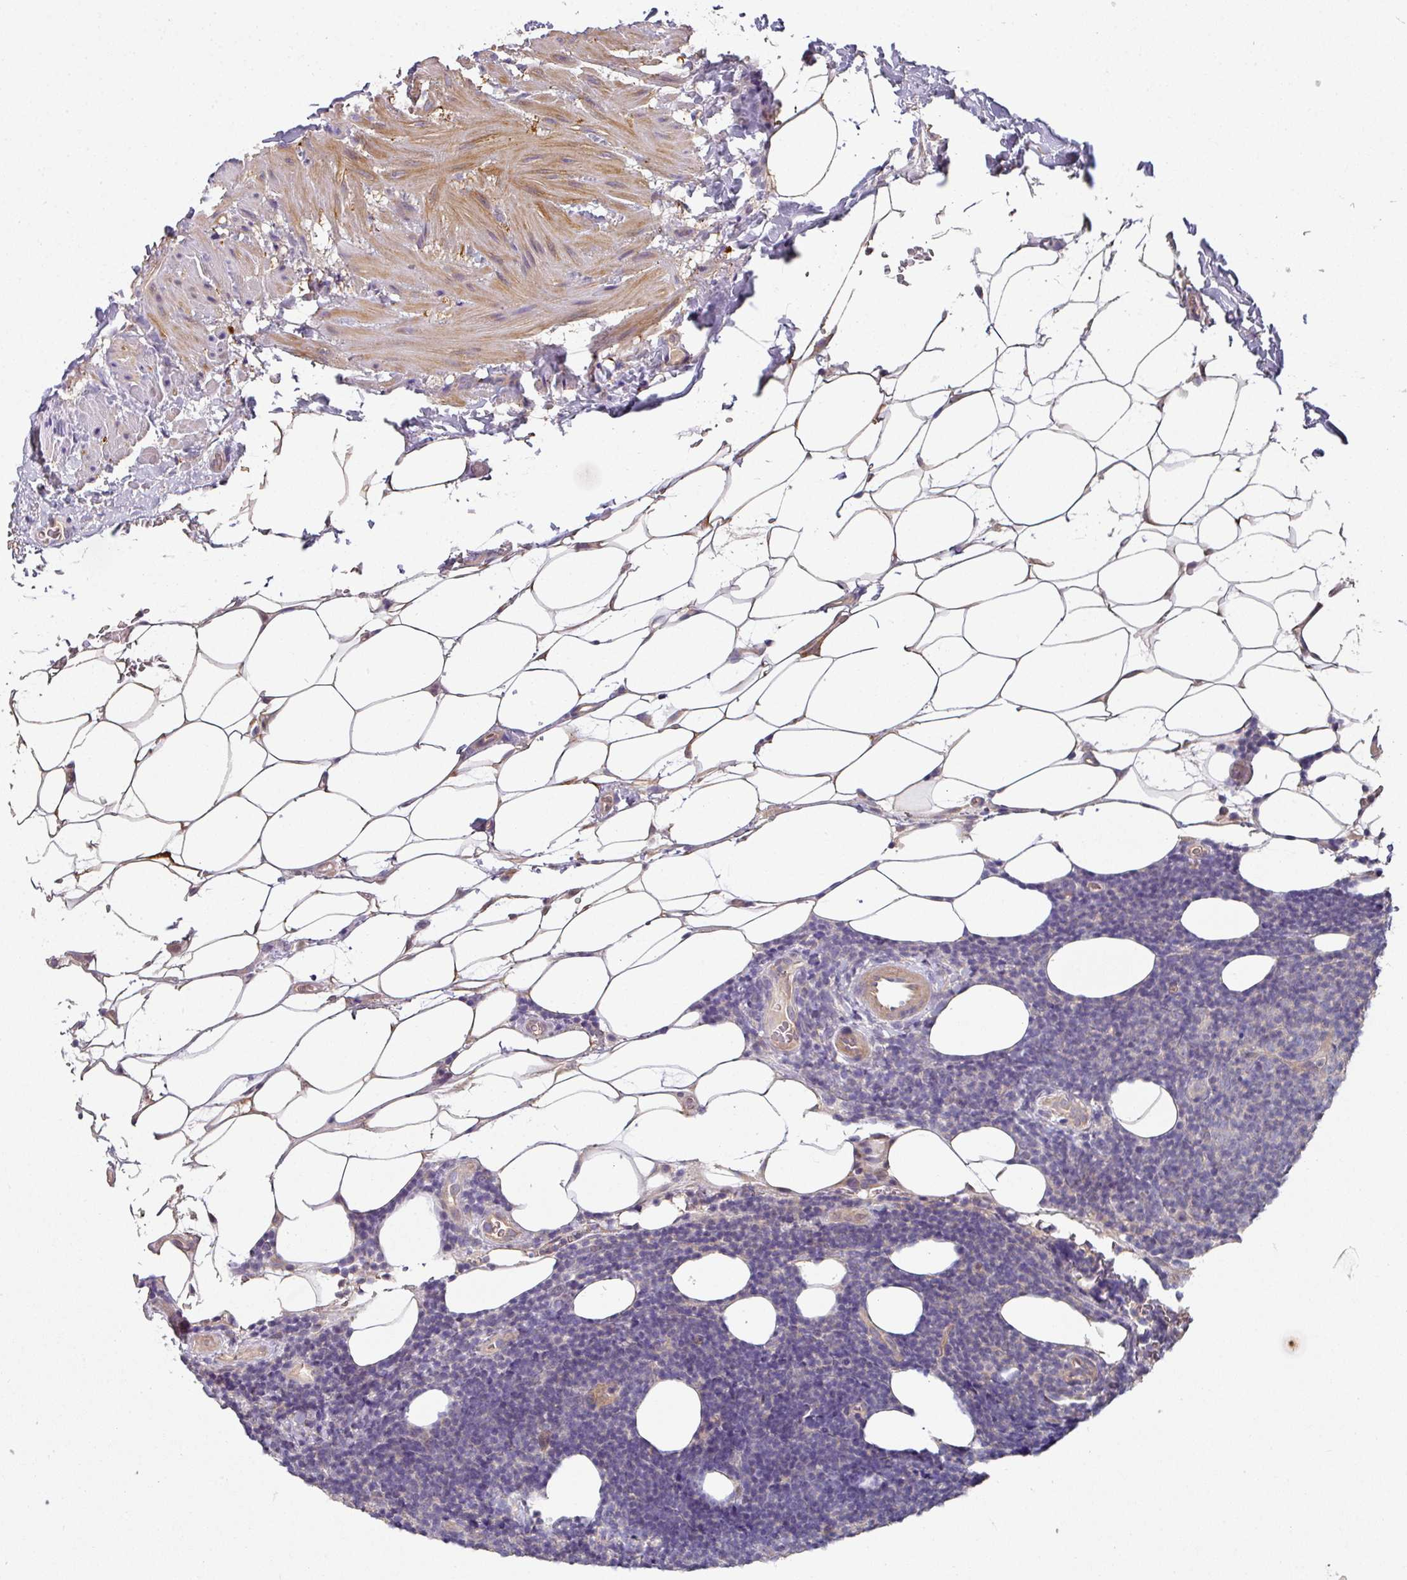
{"staining": {"intensity": "negative", "quantity": "none", "location": "none"}, "tissue": "lymphoma", "cell_type": "Tumor cells", "image_type": "cancer", "snomed": [{"axis": "morphology", "description": "Malignant lymphoma, non-Hodgkin's type, Low grade"}, {"axis": "topography", "description": "Lymph node"}], "caption": "An image of human low-grade malignant lymphoma, non-Hodgkin's type is negative for staining in tumor cells.", "gene": "C4orf48", "patient": {"sex": "male", "age": 66}}